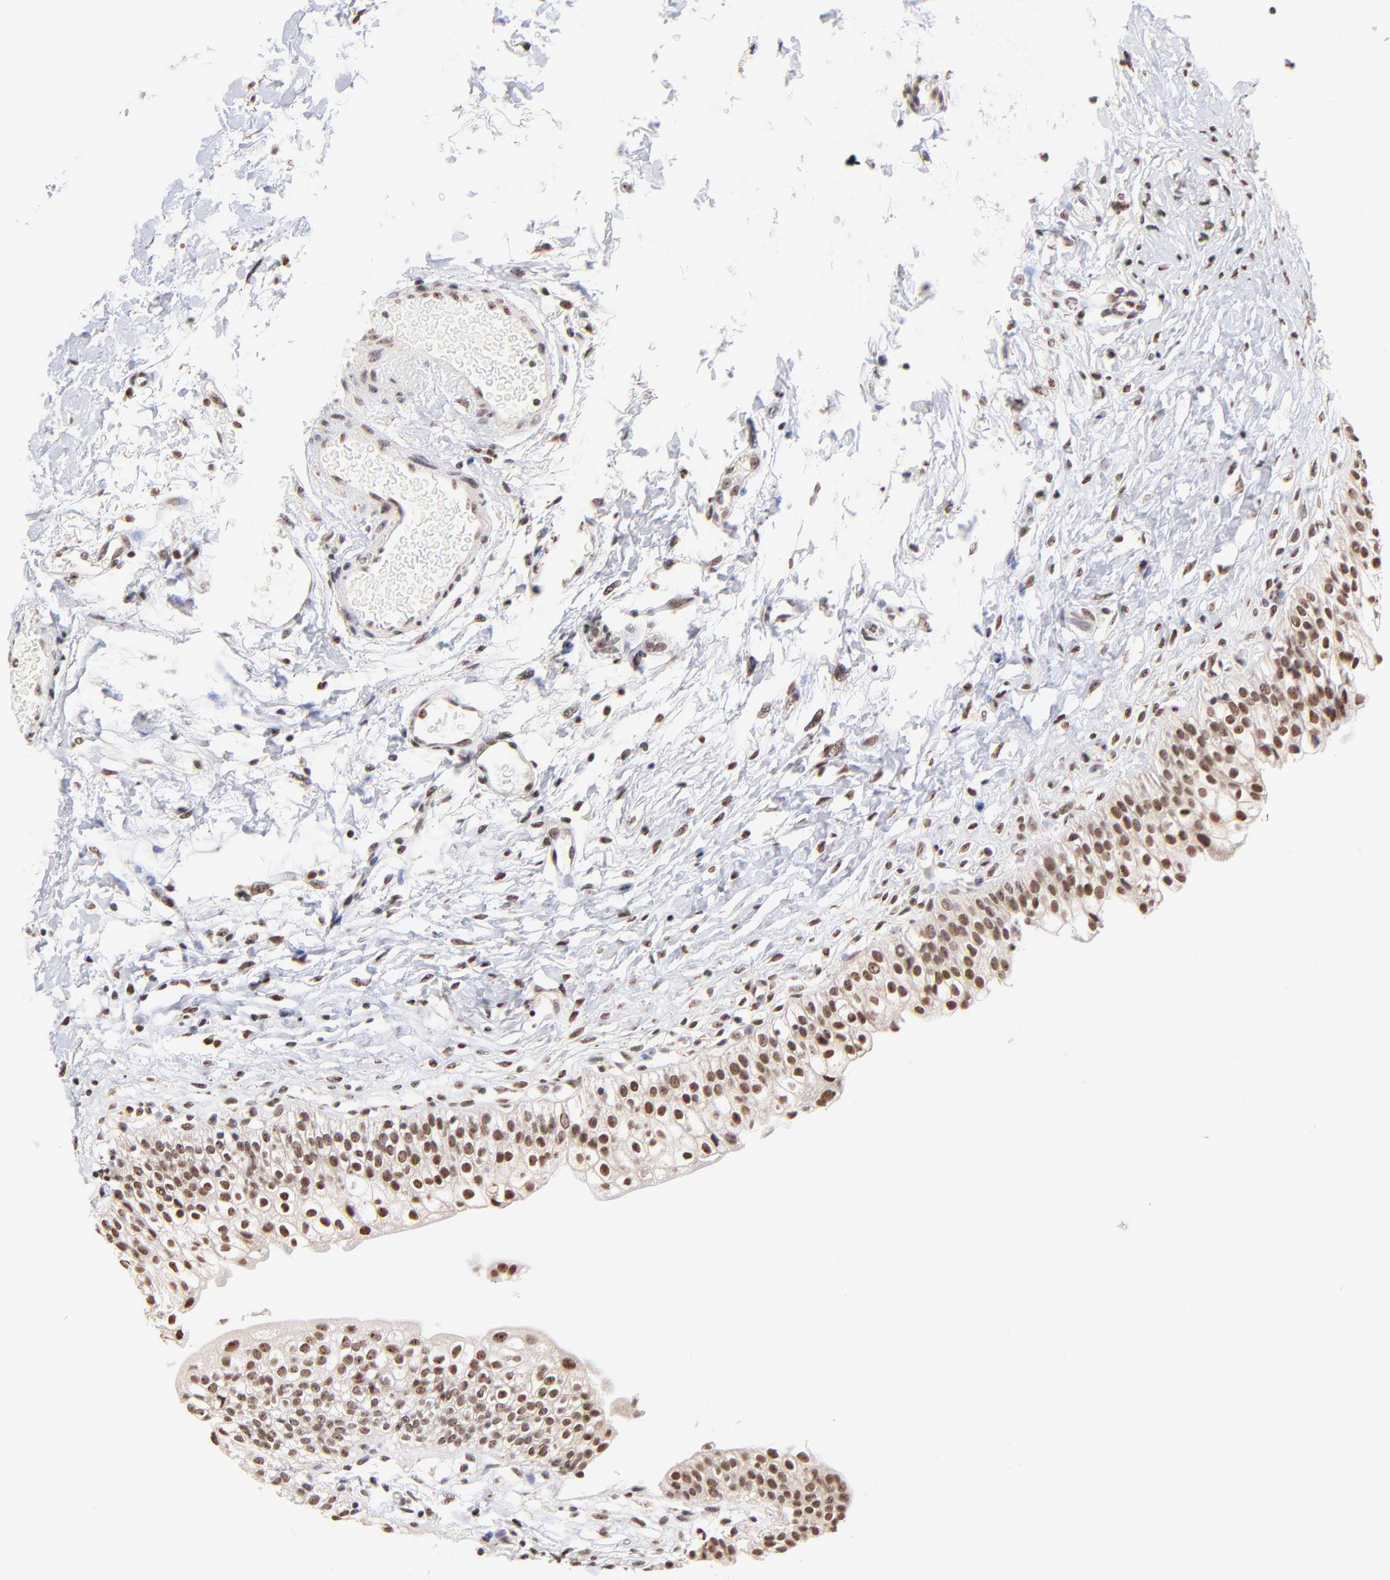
{"staining": {"intensity": "weak", "quantity": ">75%", "location": "nuclear"}, "tissue": "urinary bladder", "cell_type": "Urothelial cells", "image_type": "normal", "snomed": [{"axis": "morphology", "description": "Normal tissue, NOS"}, {"axis": "topography", "description": "Urinary bladder"}], "caption": "Immunohistochemical staining of unremarkable human urinary bladder displays weak nuclear protein expression in about >75% of urothelial cells. Using DAB (brown) and hematoxylin (blue) stains, captured at high magnification using brightfield microscopy.", "gene": "ZNF670", "patient": {"sex": "female", "age": 80}}